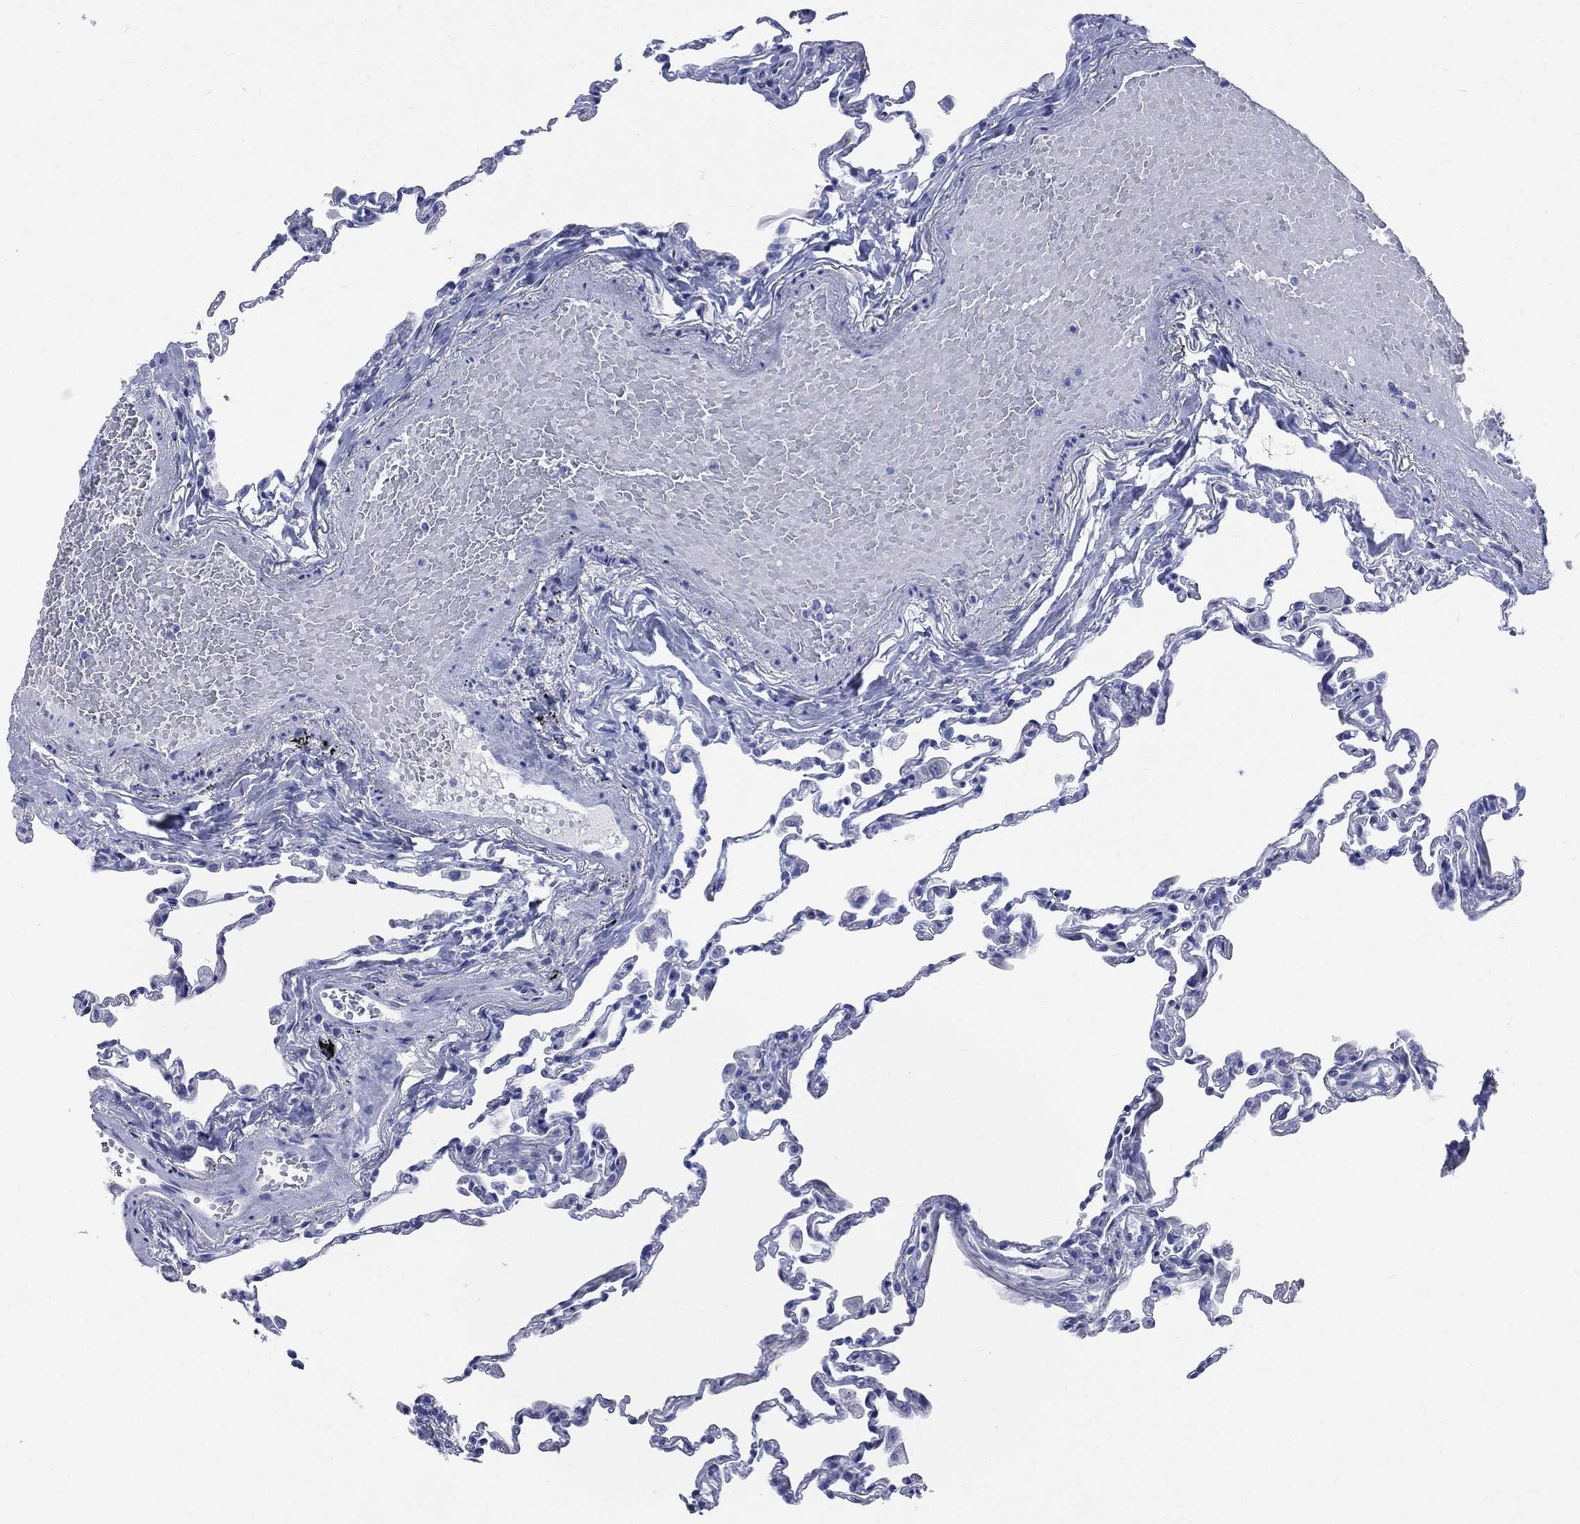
{"staining": {"intensity": "negative", "quantity": "none", "location": "none"}, "tissue": "lung", "cell_type": "Alveolar cells", "image_type": "normal", "snomed": [{"axis": "morphology", "description": "Normal tissue, NOS"}, {"axis": "topography", "description": "Lung"}], "caption": "This is an IHC image of benign lung. There is no positivity in alveolar cells.", "gene": "SYP", "patient": {"sex": "female", "age": 57}}